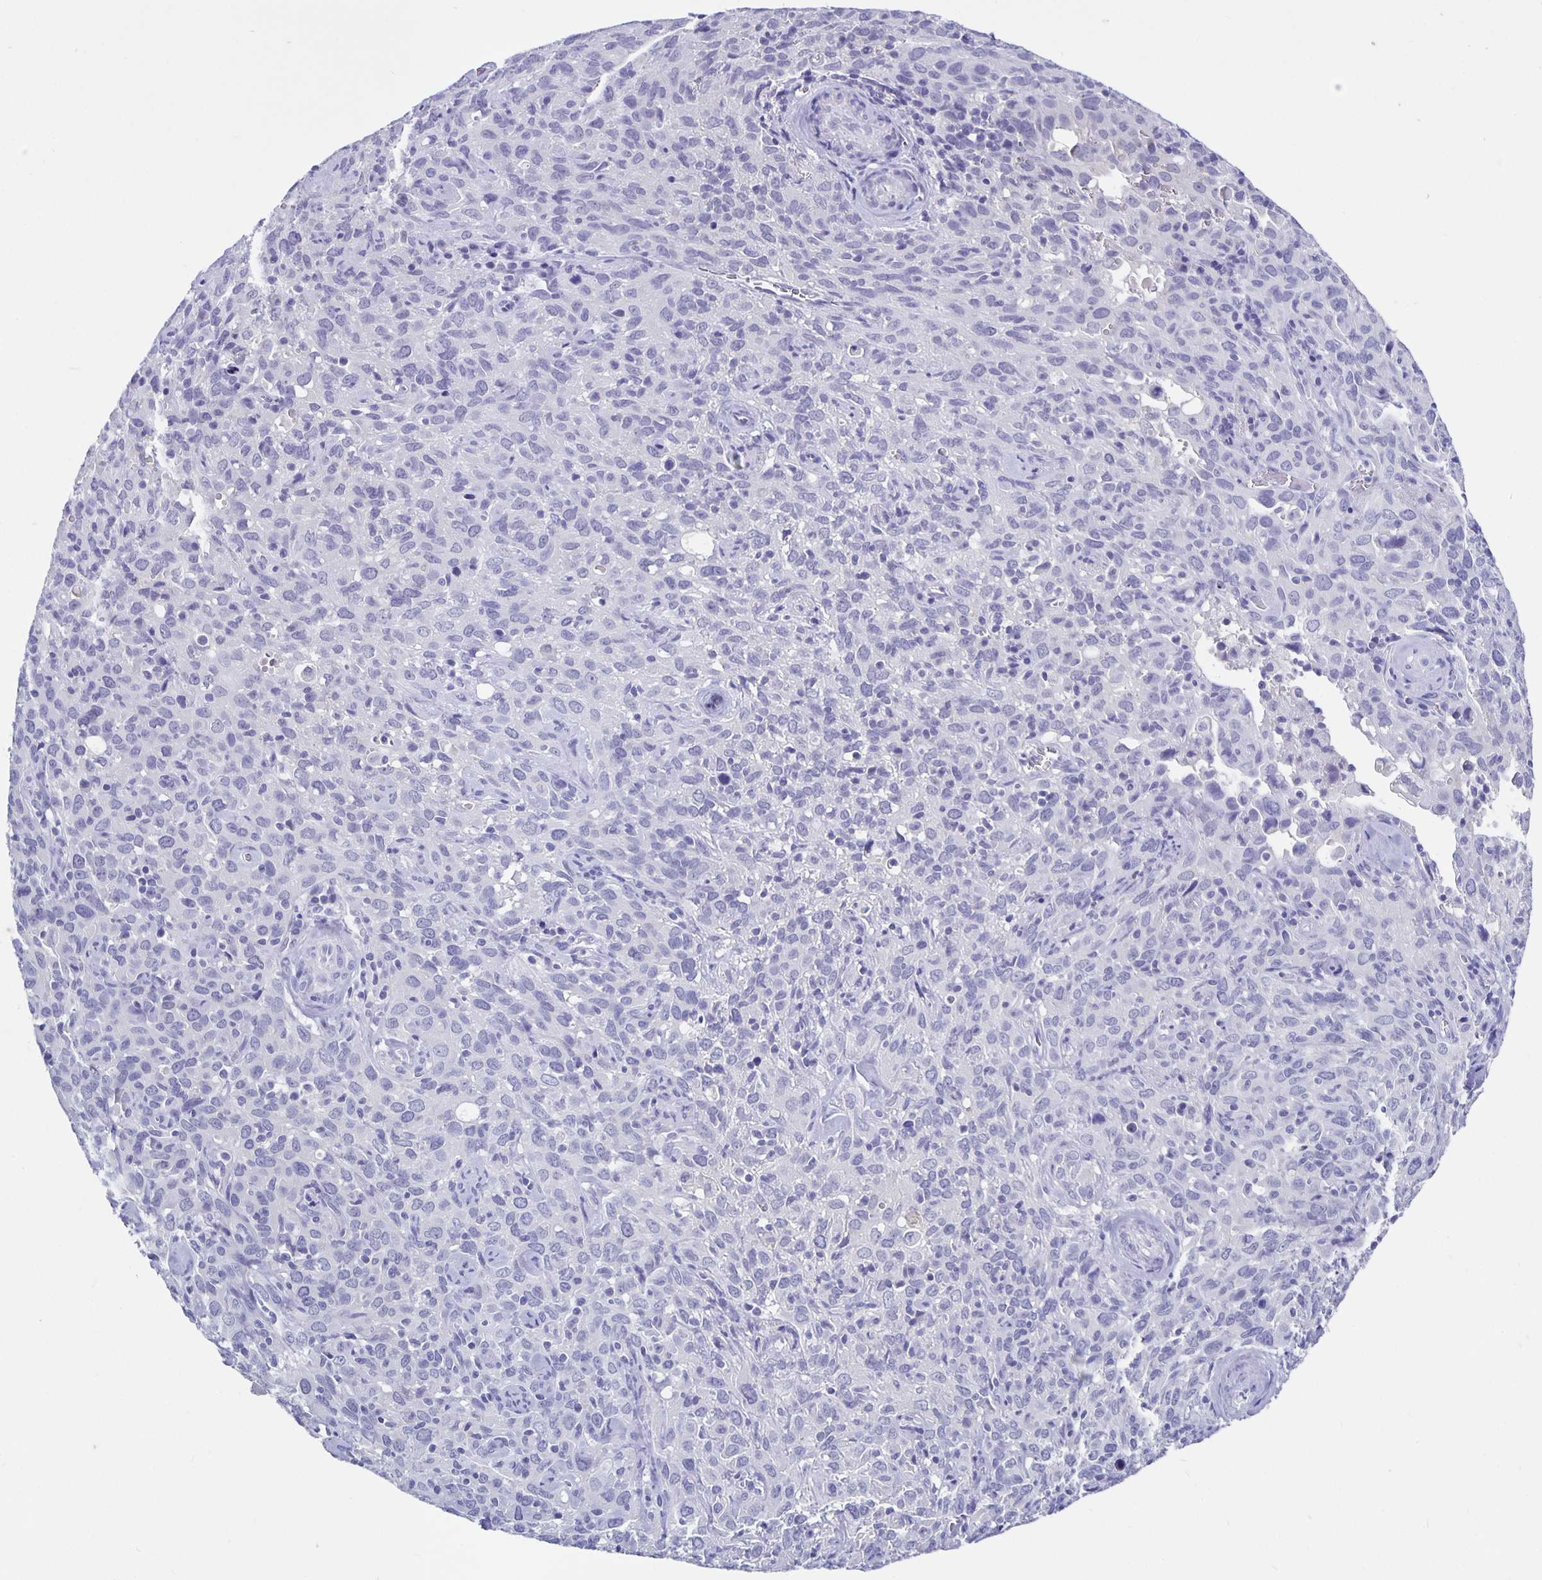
{"staining": {"intensity": "negative", "quantity": "none", "location": "none"}, "tissue": "cervical cancer", "cell_type": "Tumor cells", "image_type": "cancer", "snomed": [{"axis": "morphology", "description": "Normal tissue, NOS"}, {"axis": "morphology", "description": "Squamous cell carcinoma, NOS"}, {"axis": "topography", "description": "Cervix"}], "caption": "IHC histopathology image of neoplastic tissue: cervical cancer stained with DAB displays no significant protein staining in tumor cells.", "gene": "ODF3B", "patient": {"sex": "female", "age": 51}}